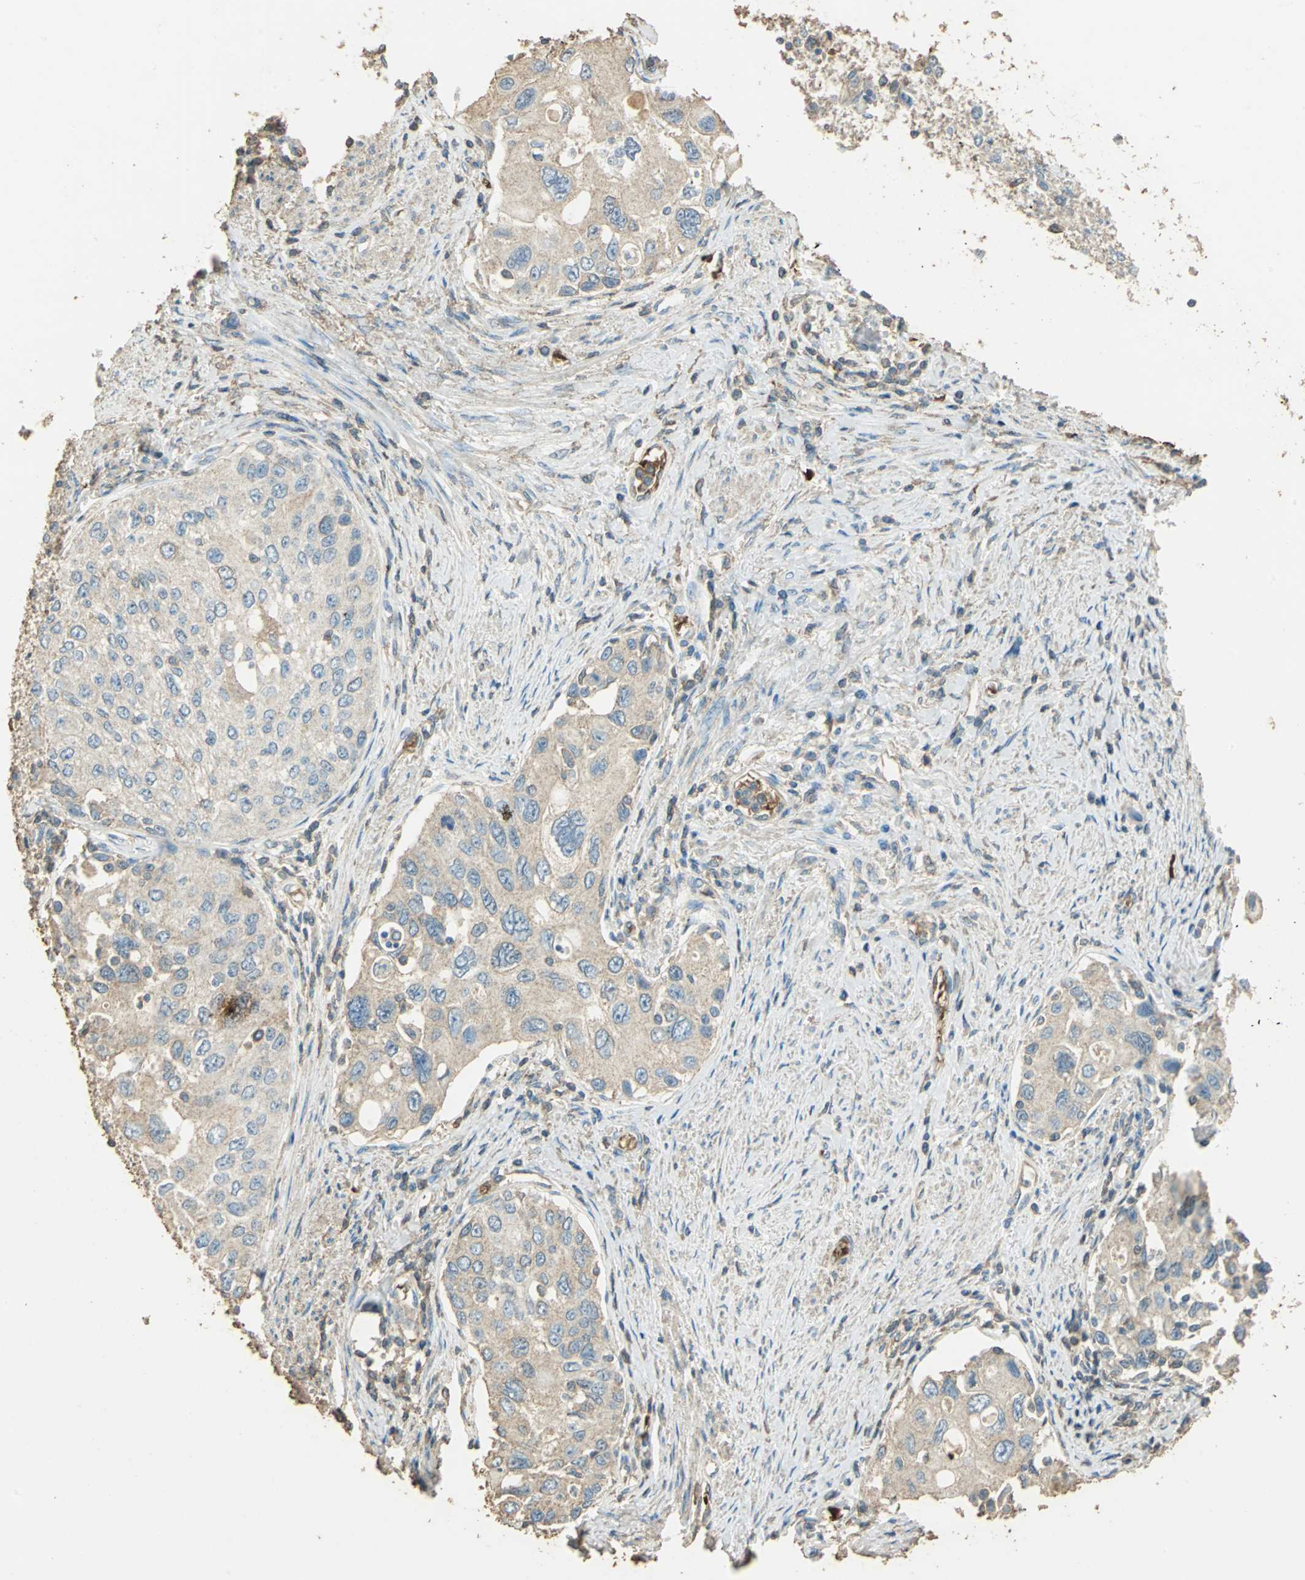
{"staining": {"intensity": "weak", "quantity": ">75%", "location": "cytoplasmic/membranous"}, "tissue": "urothelial cancer", "cell_type": "Tumor cells", "image_type": "cancer", "snomed": [{"axis": "morphology", "description": "Urothelial carcinoma, High grade"}, {"axis": "topography", "description": "Urinary bladder"}], "caption": "This is a histology image of immunohistochemistry staining of high-grade urothelial carcinoma, which shows weak expression in the cytoplasmic/membranous of tumor cells.", "gene": "TRAPPC2", "patient": {"sex": "female", "age": 56}}